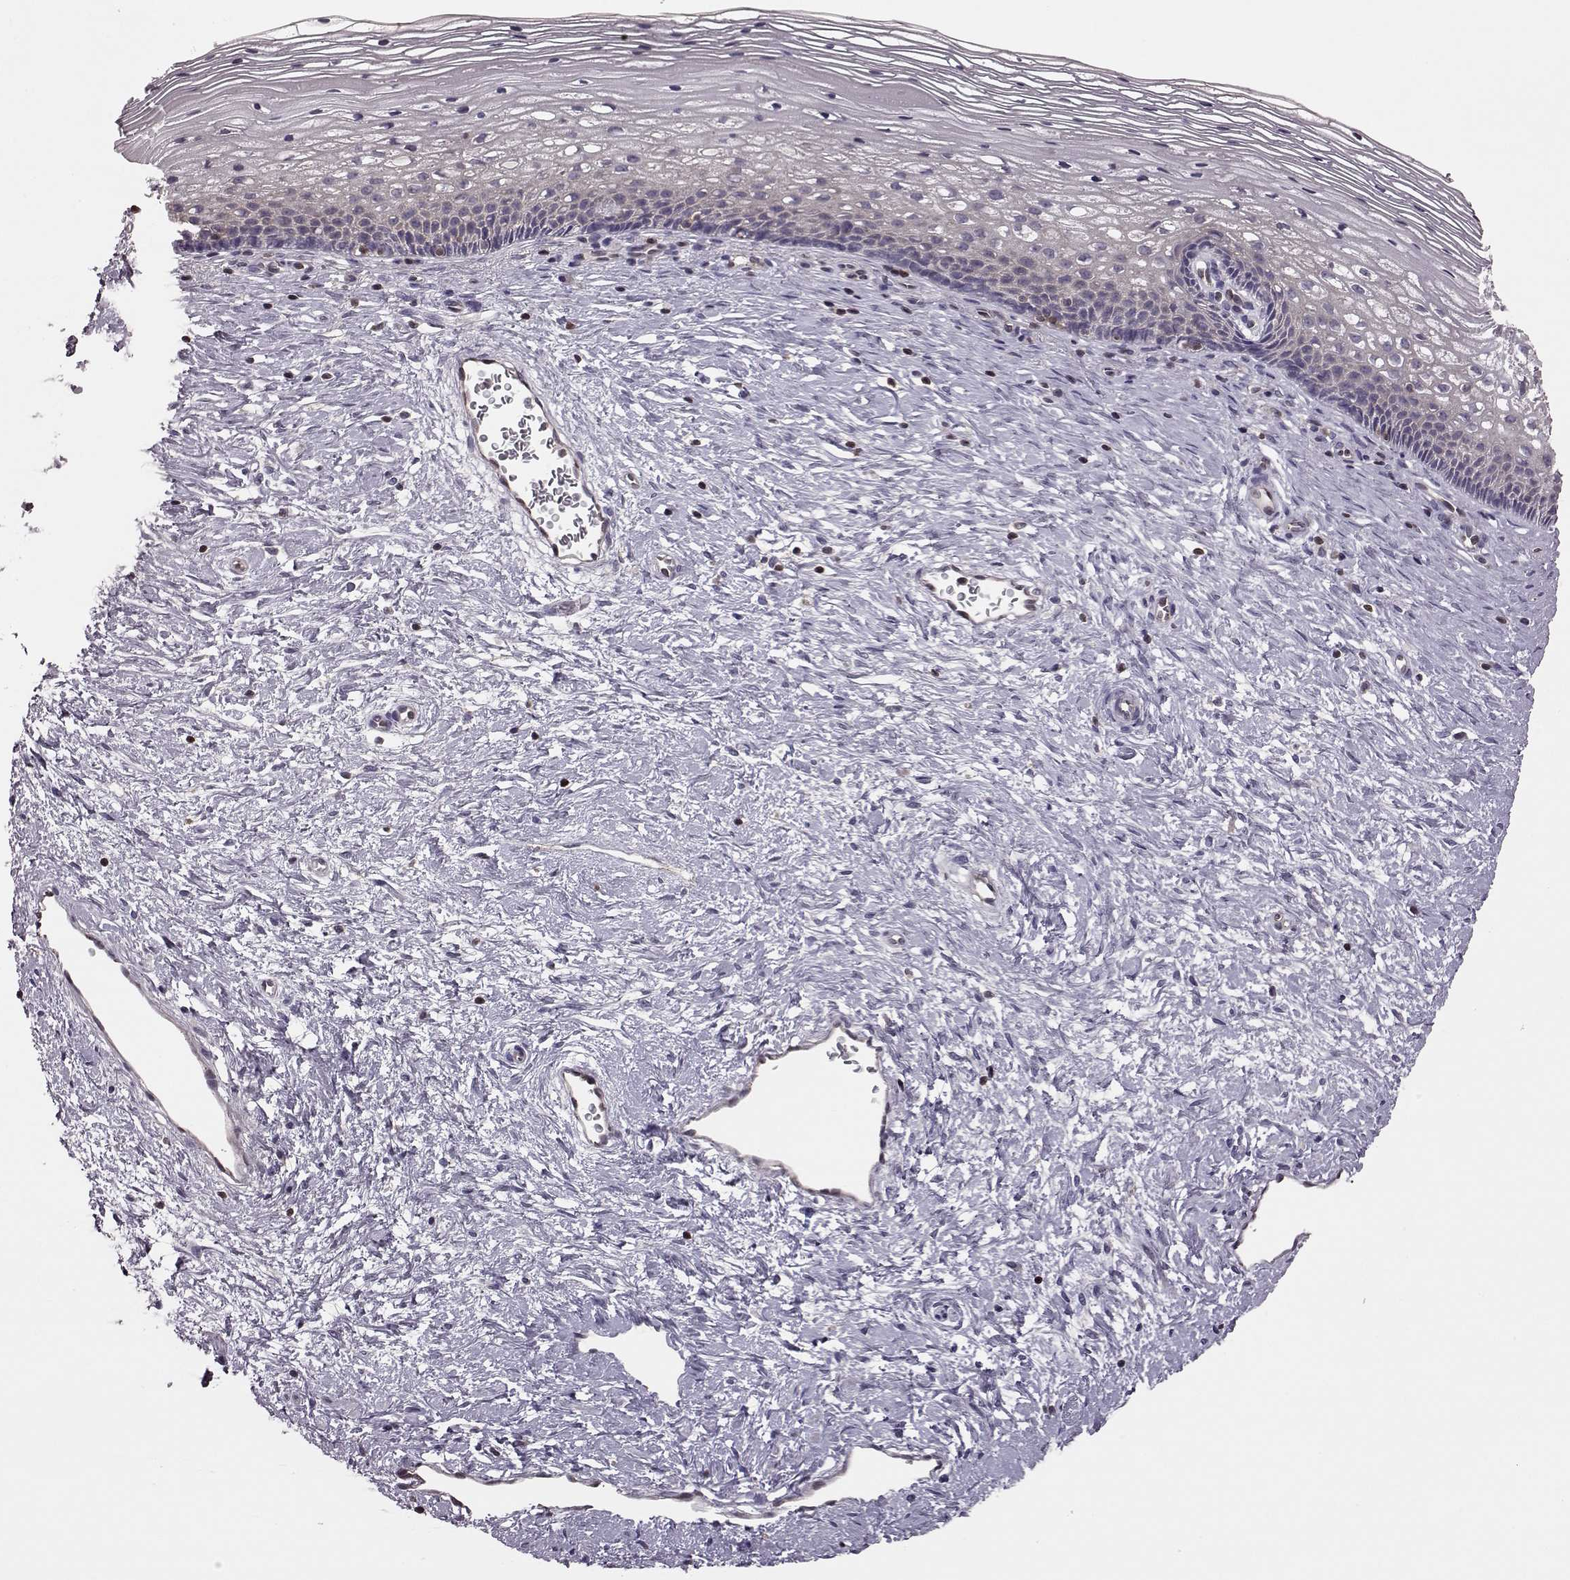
{"staining": {"intensity": "negative", "quantity": "none", "location": "none"}, "tissue": "cervix", "cell_type": "Glandular cells", "image_type": "normal", "snomed": [{"axis": "morphology", "description": "Normal tissue, NOS"}, {"axis": "topography", "description": "Cervix"}], "caption": "DAB immunohistochemical staining of normal cervix displays no significant positivity in glandular cells.", "gene": "CDC42SE1", "patient": {"sex": "female", "age": 34}}